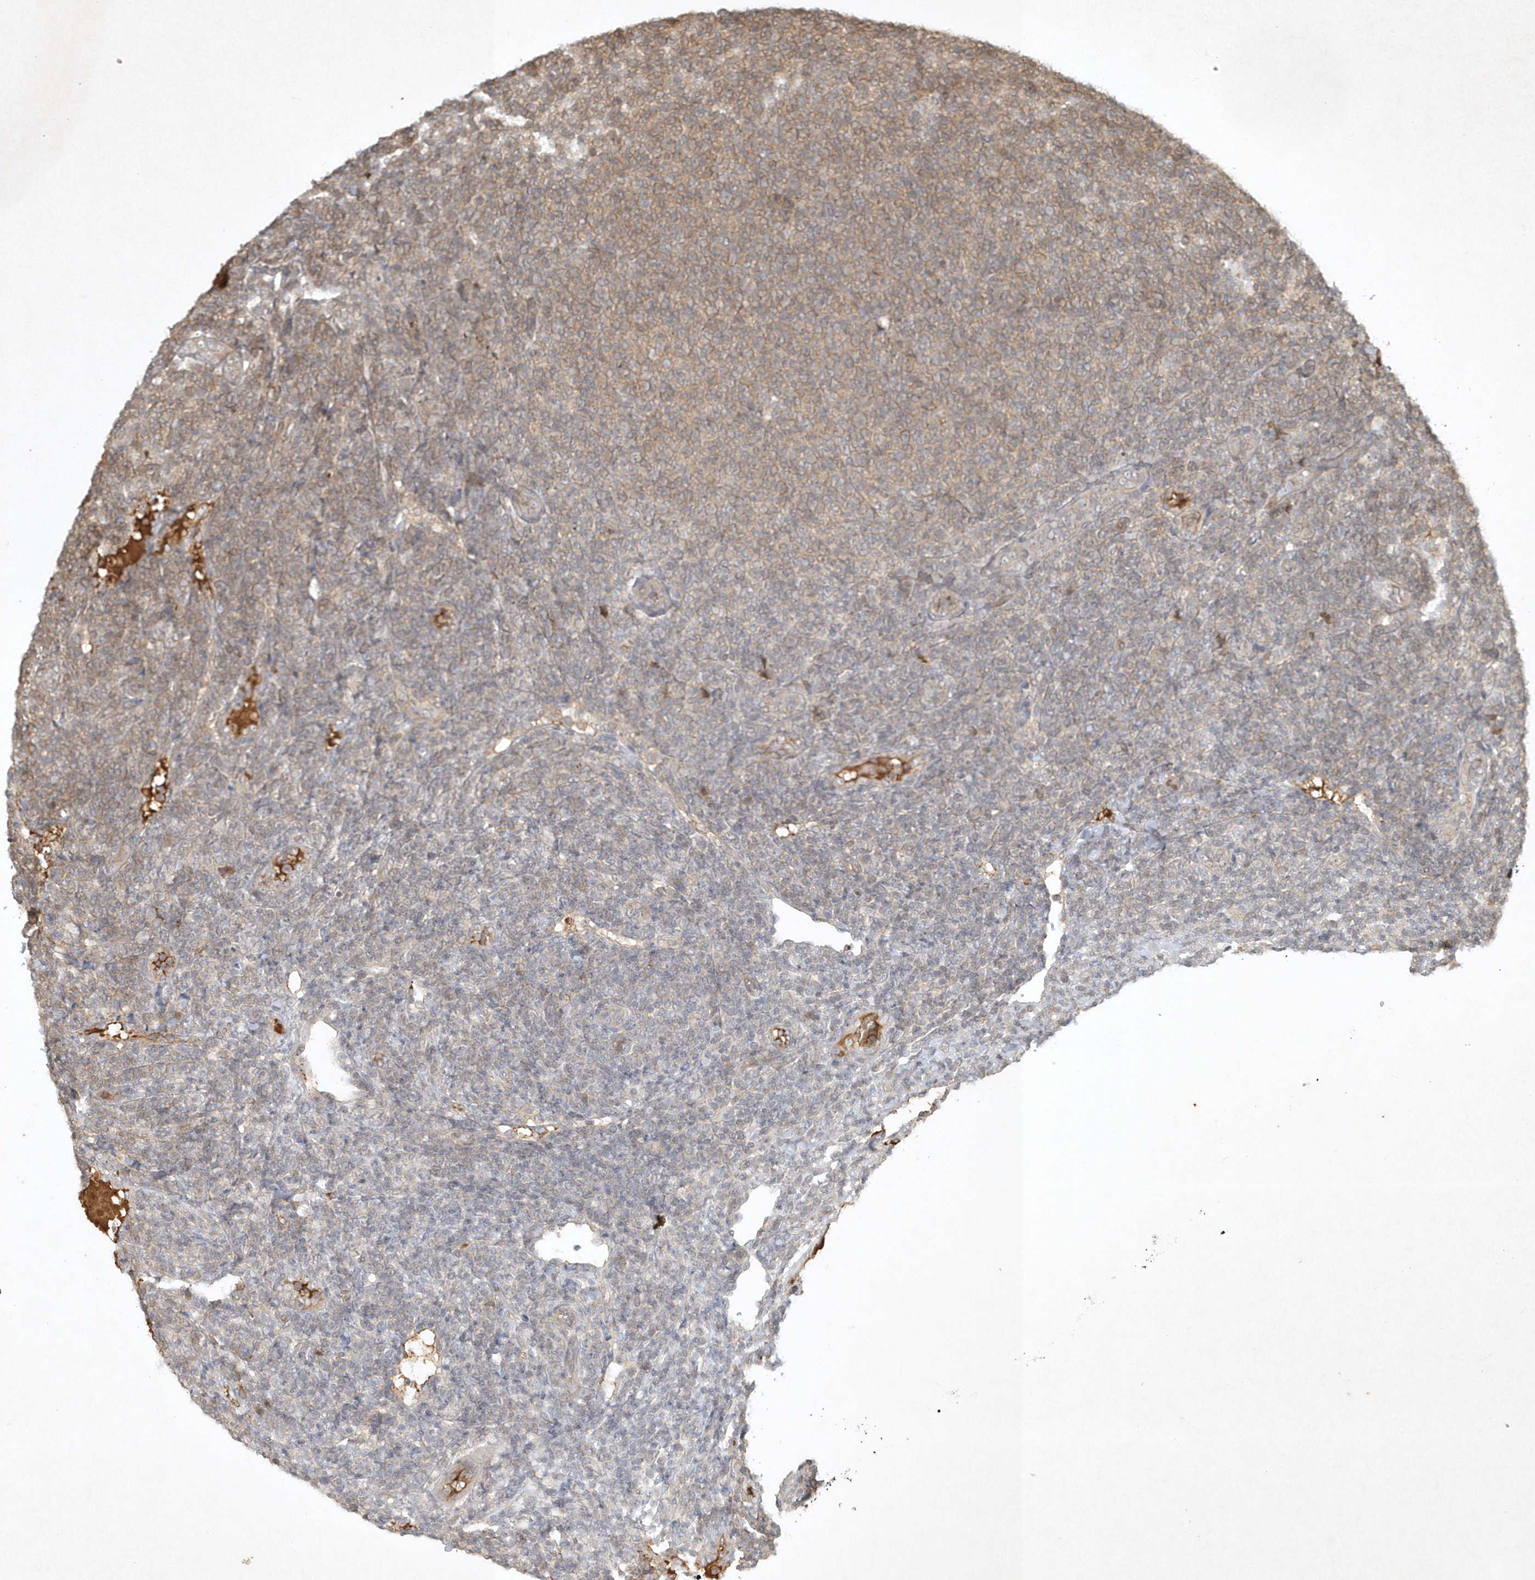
{"staining": {"intensity": "weak", "quantity": "25%-75%", "location": "cytoplasmic/membranous"}, "tissue": "lymphoma", "cell_type": "Tumor cells", "image_type": "cancer", "snomed": [{"axis": "morphology", "description": "Malignant lymphoma, non-Hodgkin's type, Low grade"}, {"axis": "topography", "description": "Lymph node"}], "caption": "Approximately 25%-75% of tumor cells in lymphoma display weak cytoplasmic/membranous protein positivity as visualized by brown immunohistochemical staining.", "gene": "TNFAIP6", "patient": {"sex": "male", "age": 66}}